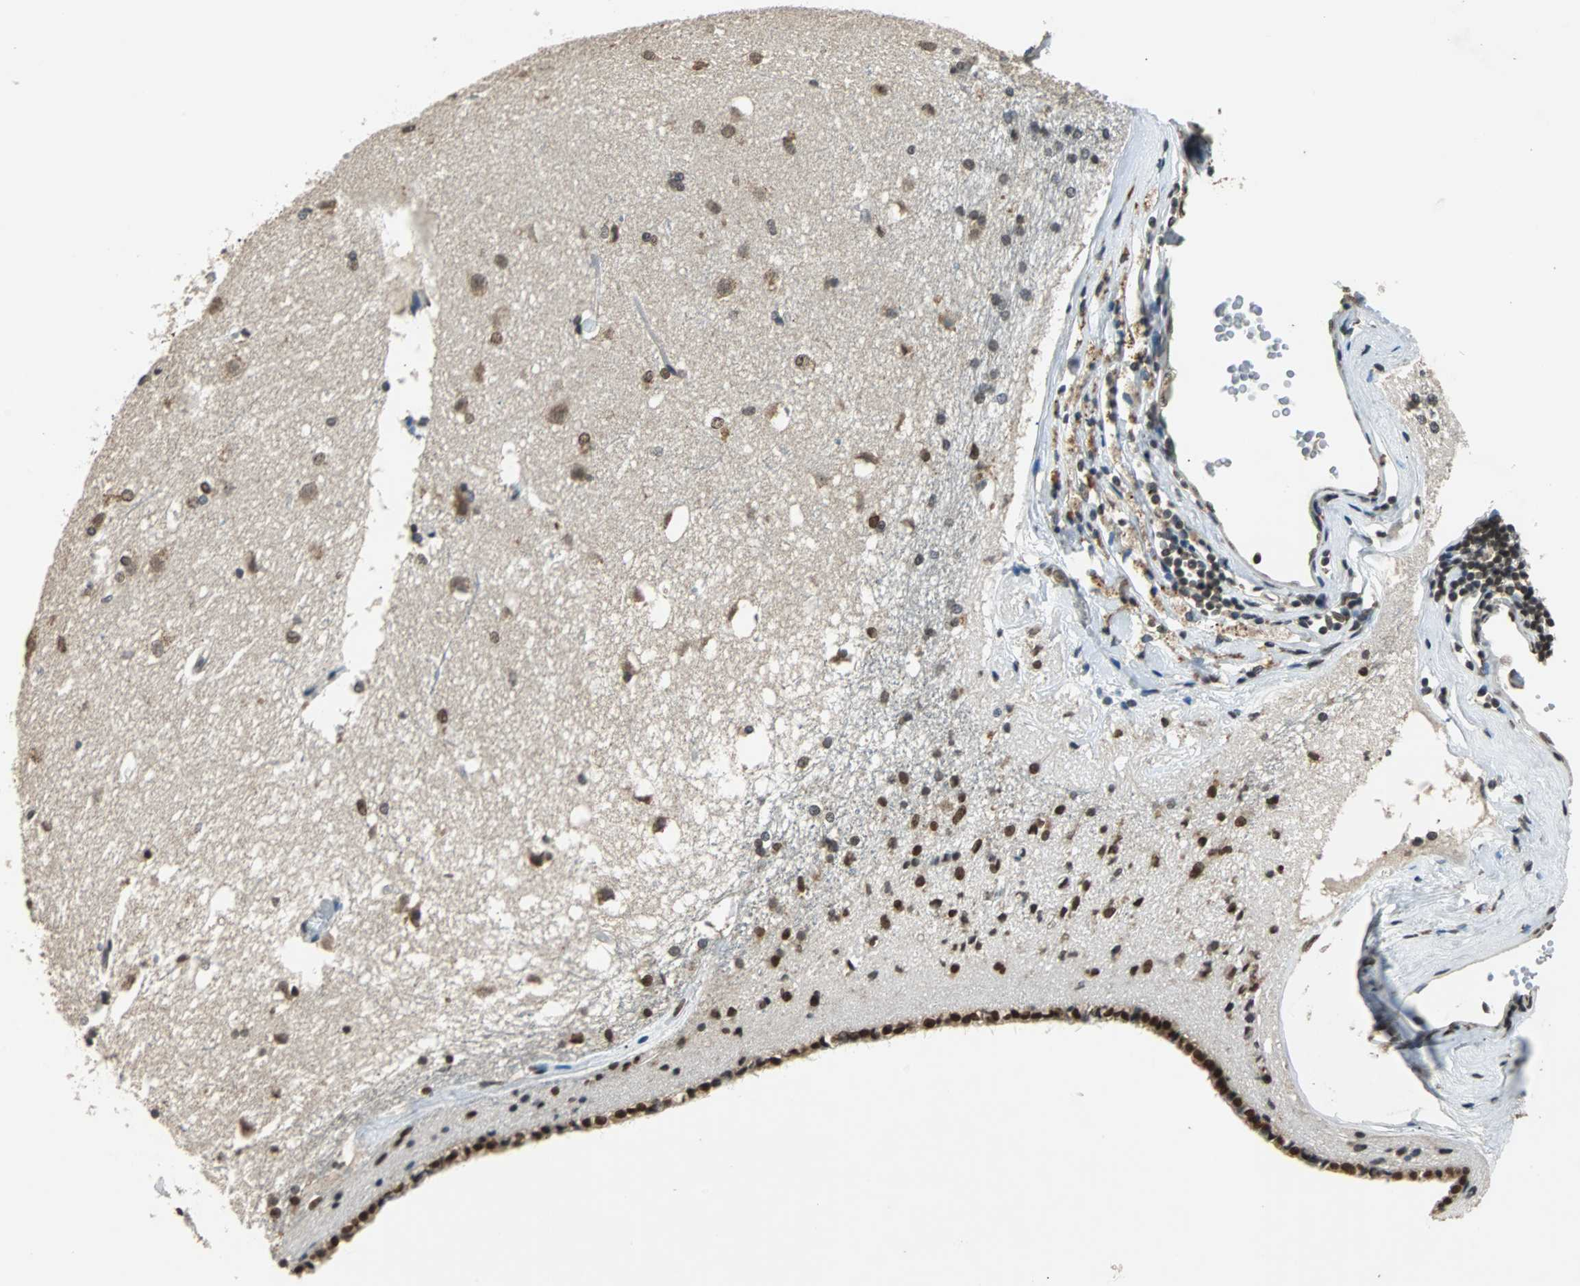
{"staining": {"intensity": "moderate", "quantity": ">75%", "location": "cytoplasmic/membranous,nuclear"}, "tissue": "caudate", "cell_type": "Glial cells", "image_type": "normal", "snomed": [{"axis": "morphology", "description": "Normal tissue, NOS"}, {"axis": "topography", "description": "Lateral ventricle wall"}], "caption": "Glial cells demonstrate moderate cytoplasmic/membranous,nuclear staining in about >75% of cells in benign caudate. The staining was performed using DAB, with brown indicating positive protein expression. Nuclei are stained blue with hematoxylin.", "gene": "PHC1", "patient": {"sex": "female", "age": 19}}